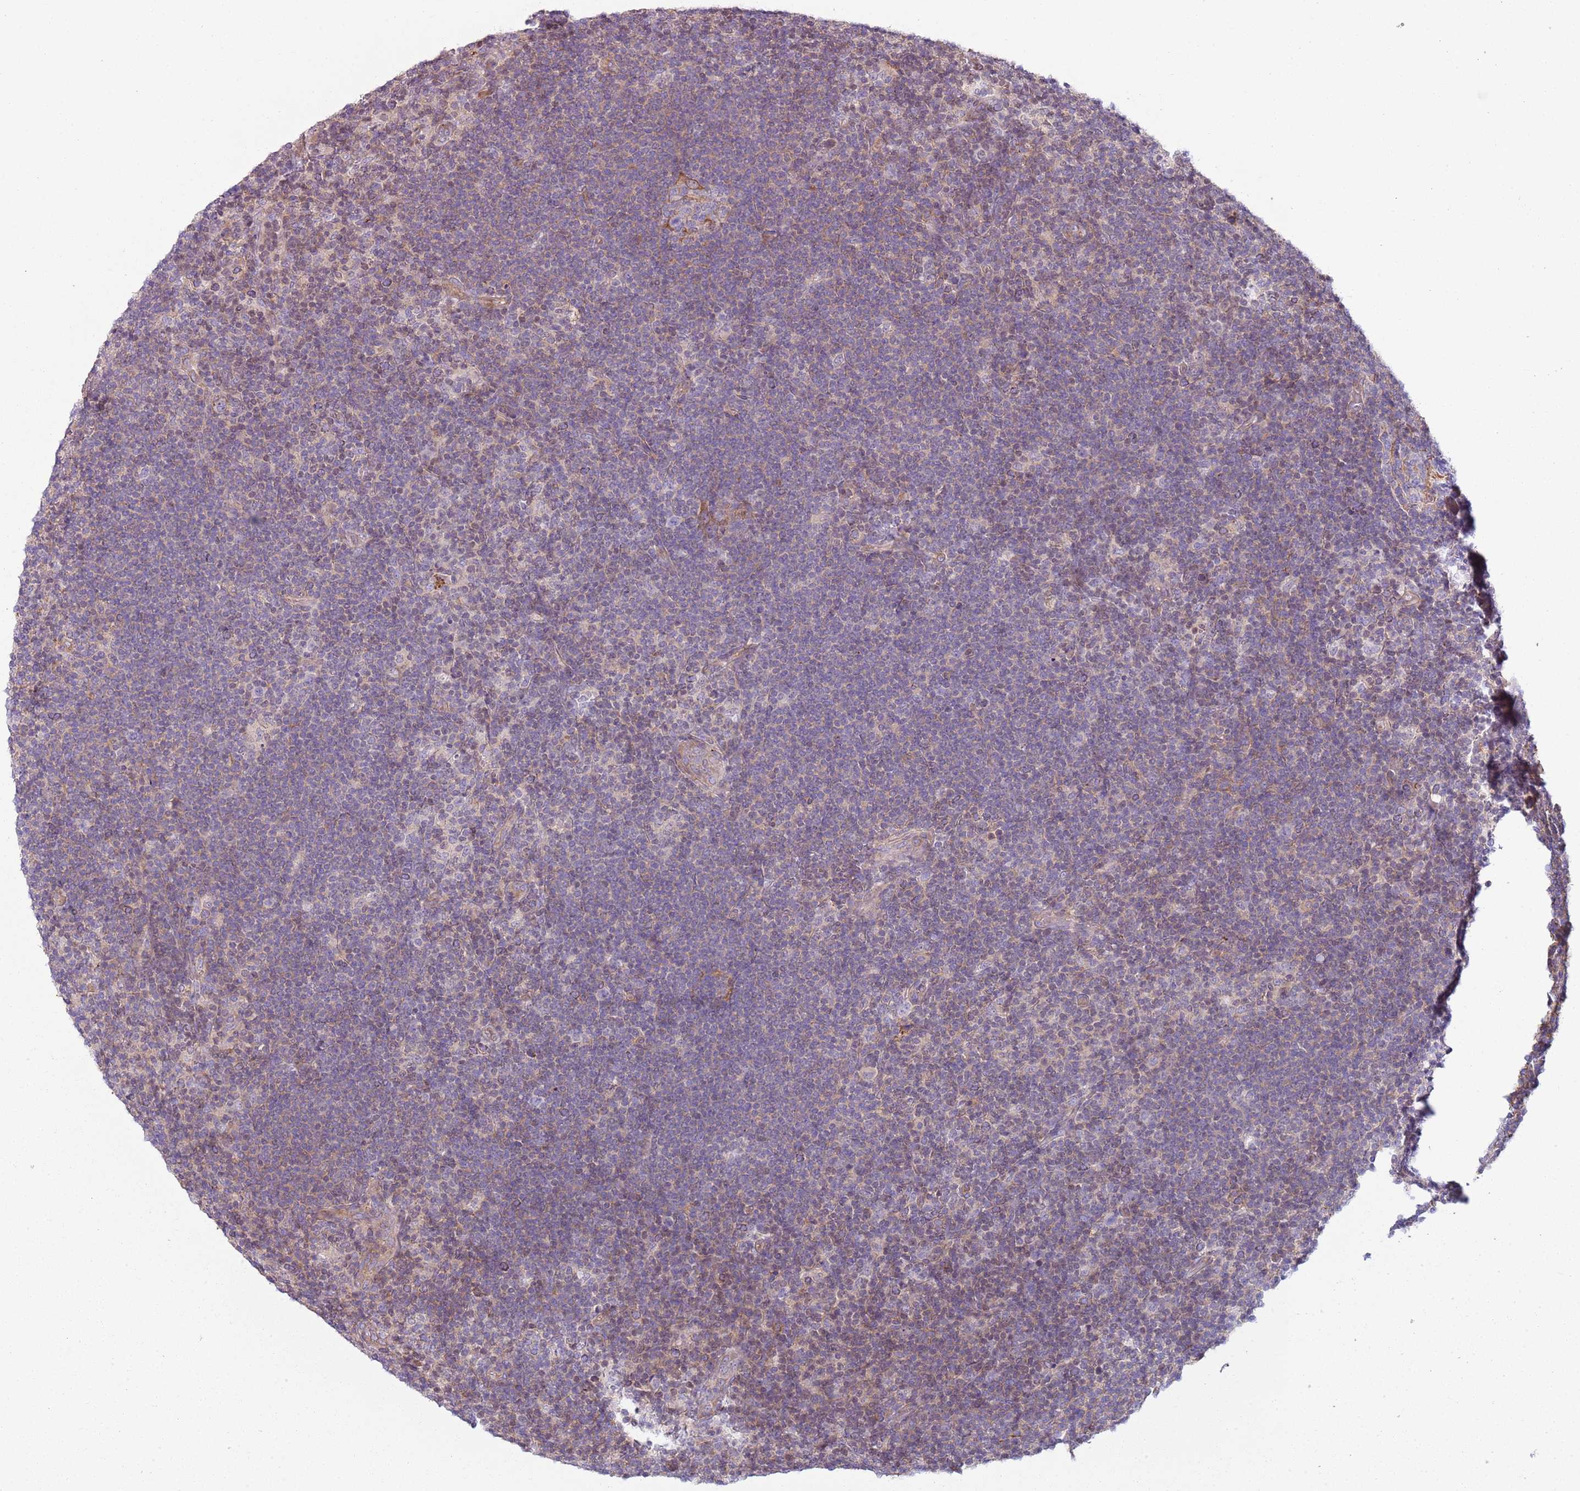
{"staining": {"intensity": "negative", "quantity": "none", "location": "none"}, "tissue": "lymphoma", "cell_type": "Tumor cells", "image_type": "cancer", "snomed": [{"axis": "morphology", "description": "Hodgkin's disease, NOS"}, {"axis": "topography", "description": "Lymph node"}], "caption": "DAB (3,3'-diaminobenzidine) immunohistochemical staining of human lymphoma displays no significant expression in tumor cells.", "gene": "GNAI3", "patient": {"sex": "female", "age": 57}}